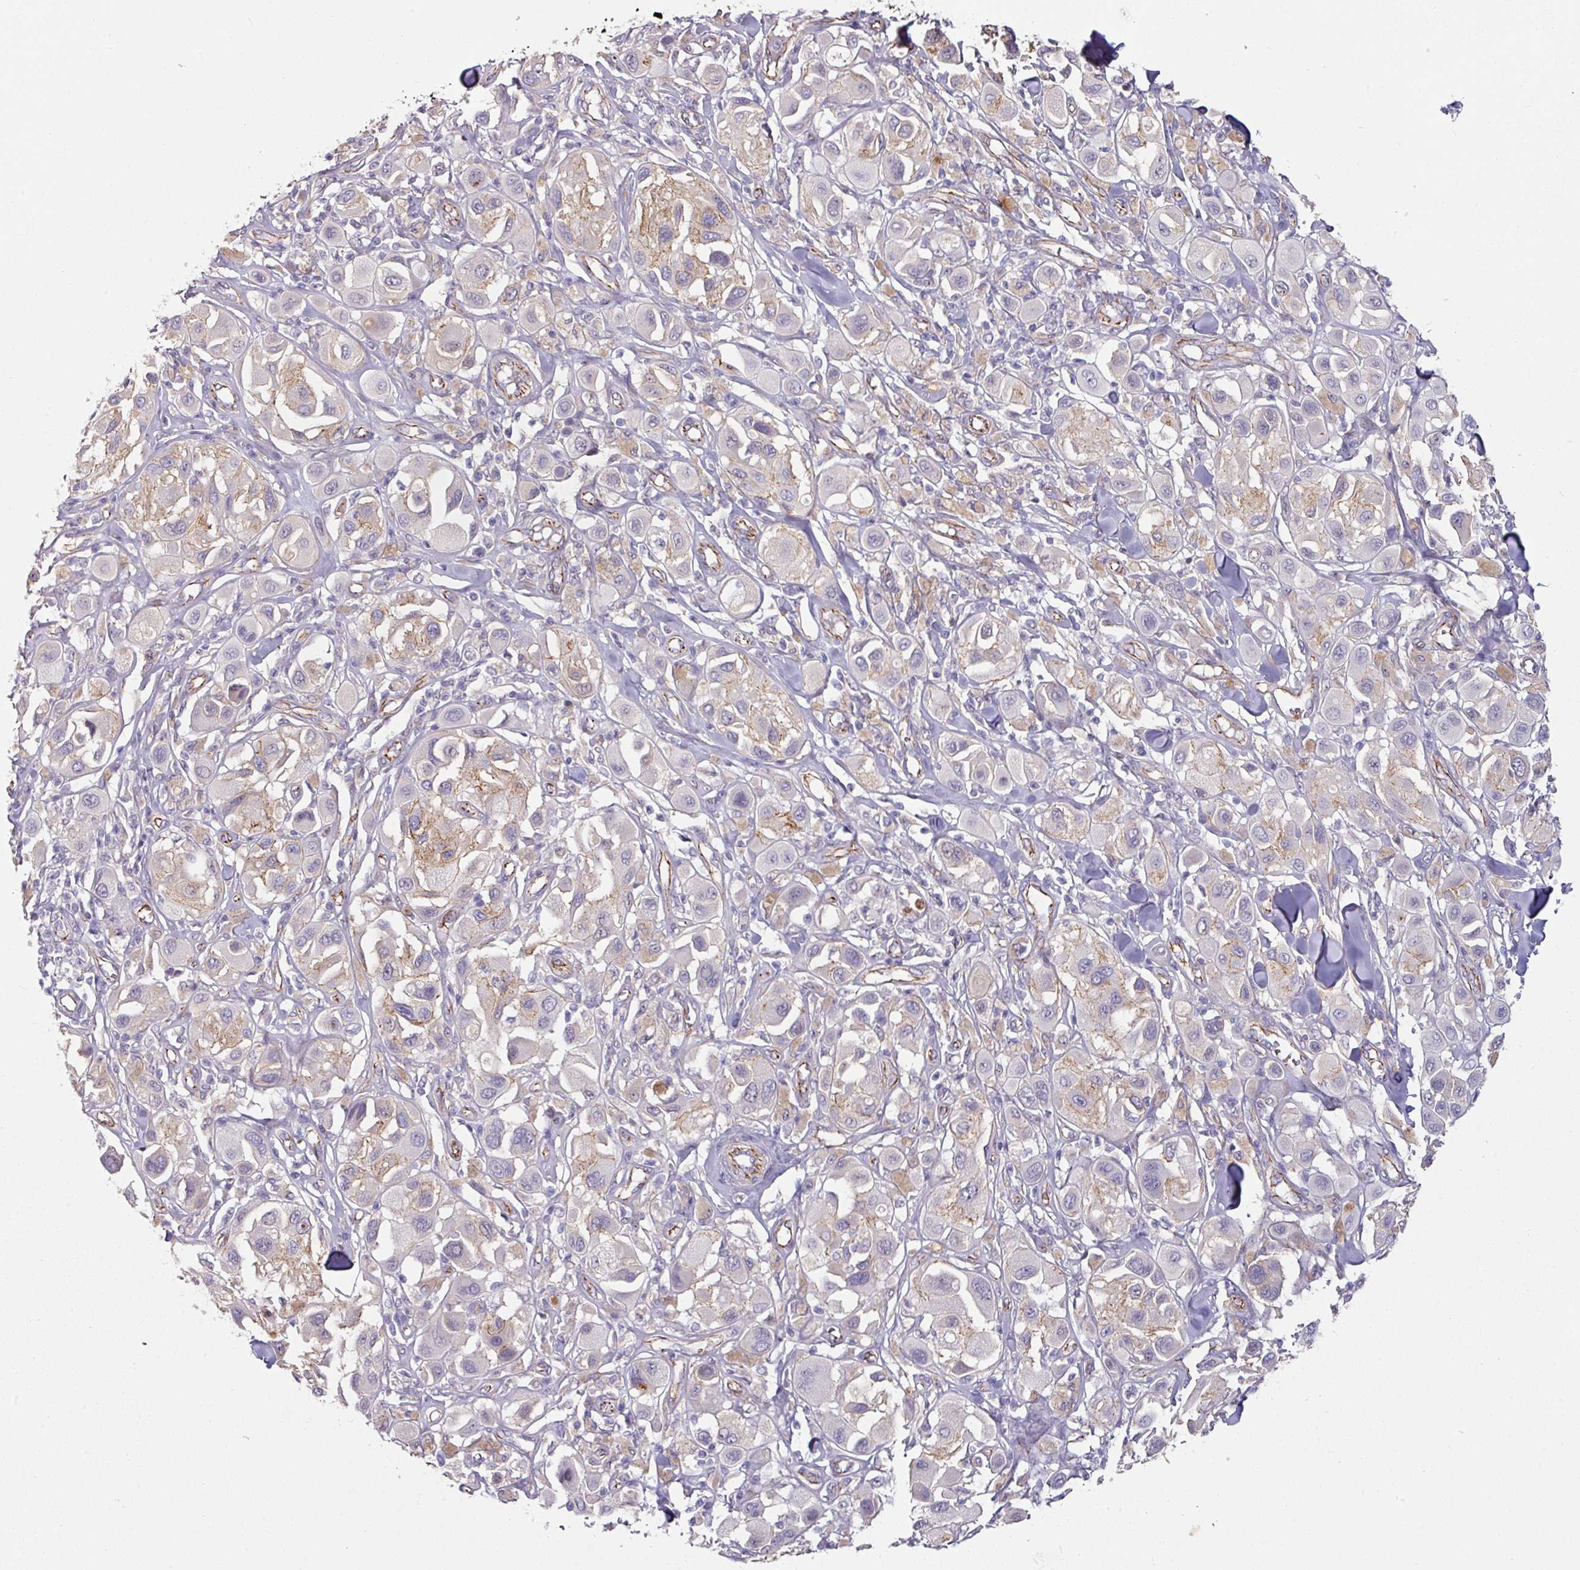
{"staining": {"intensity": "moderate", "quantity": "<25%", "location": "cytoplasmic/membranous"}, "tissue": "melanoma", "cell_type": "Tumor cells", "image_type": "cancer", "snomed": [{"axis": "morphology", "description": "Malignant melanoma, Metastatic site"}, {"axis": "topography", "description": "Skin"}], "caption": "Protein staining demonstrates moderate cytoplasmic/membranous expression in approximately <25% of tumor cells in melanoma.", "gene": "JUP", "patient": {"sex": "male", "age": 41}}